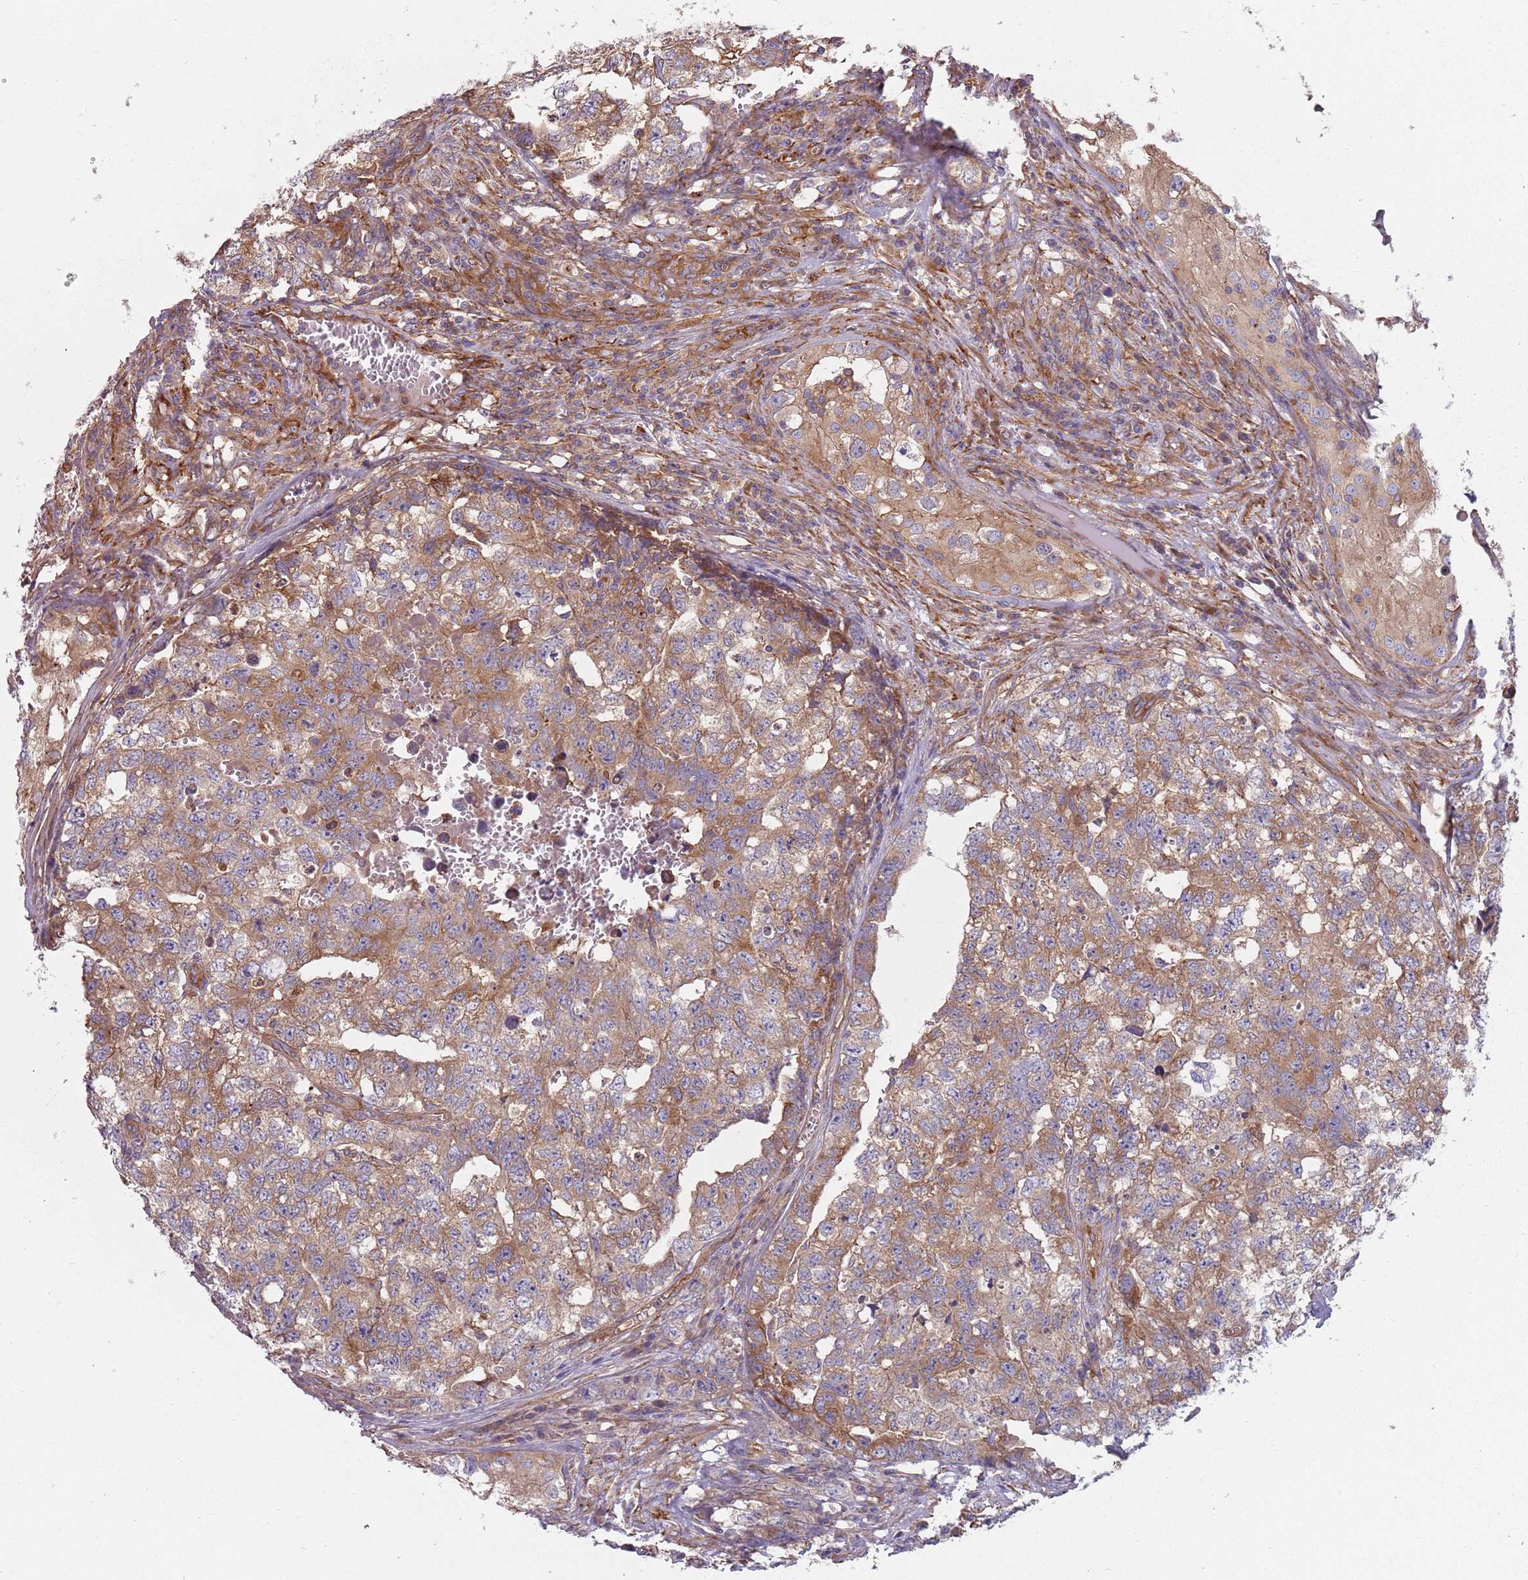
{"staining": {"intensity": "moderate", "quantity": ">75%", "location": "cytoplasmic/membranous"}, "tissue": "testis cancer", "cell_type": "Tumor cells", "image_type": "cancer", "snomed": [{"axis": "morphology", "description": "Carcinoma, Embryonal, NOS"}, {"axis": "topography", "description": "Testis"}], "caption": "Testis cancer (embryonal carcinoma) was stained to show a protein in brown. There is medium levels of moderate cytoplasmic/membranous staining in approximately >75% of tumor cells.", "gene": "SPDL1", "patient": {"sex": "male", "age": 31}}